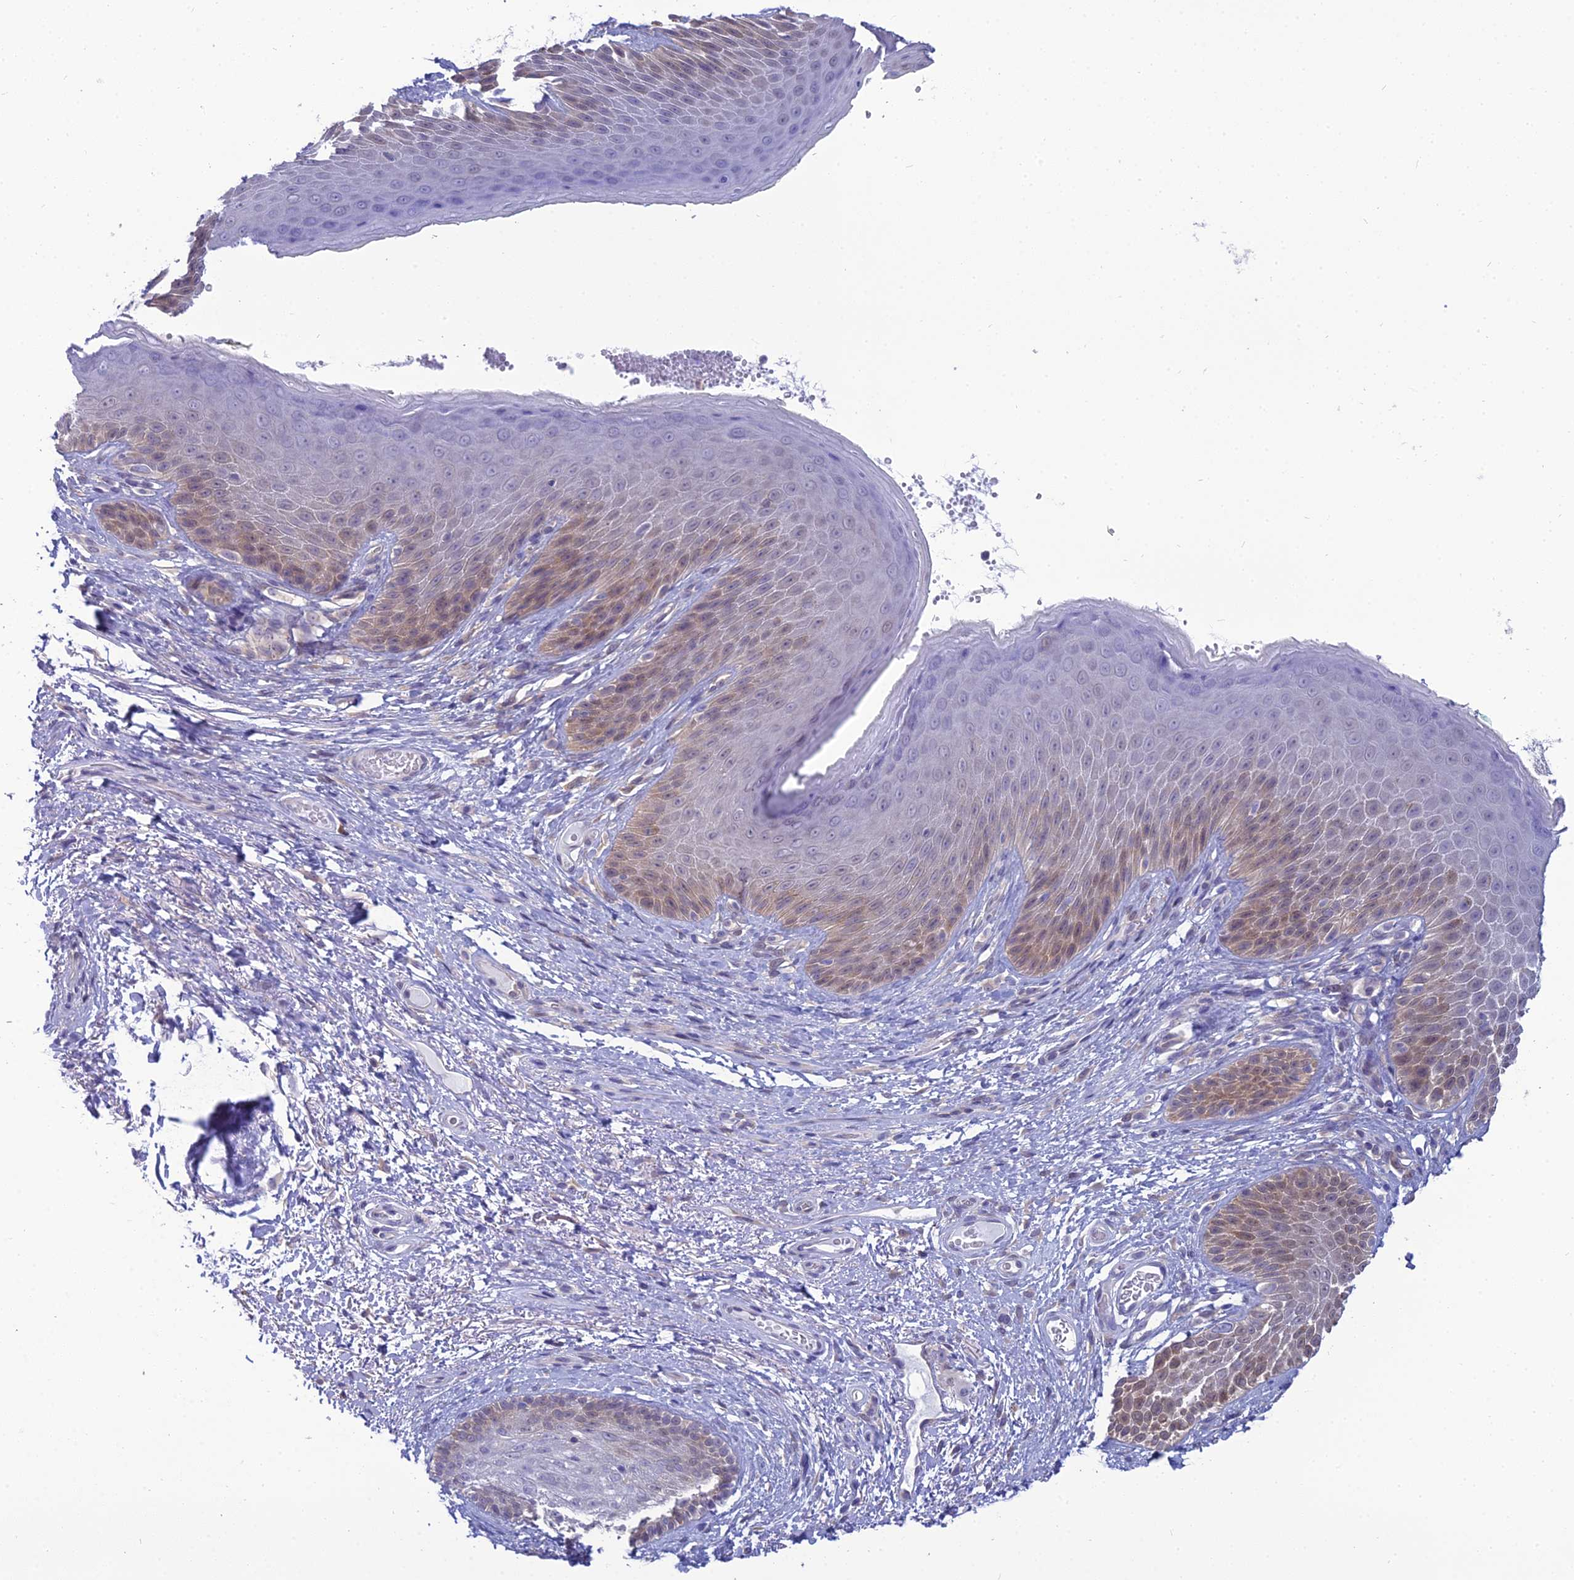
{"staining": {"intensity": "weak", "quantity": "25%-75%", "location": "cytoplasmic/membranous"}, "tissue": "skin", "cell_type": "Epidermal cells", "image_type": "normal", "snomed": [{"axis": "morphology", "description": "Normal tissue, NOS"}, {"axis": "topography", "description": "Anal"}], "caption": "Immunohistochemistry of benign human skin displays low levels of weak cytoplasmic/membranous expression in approximately 25%-75% of epidermal cells.", "gene": "GNPNAT1", "patient": {"sex": "male", "age": 74}}